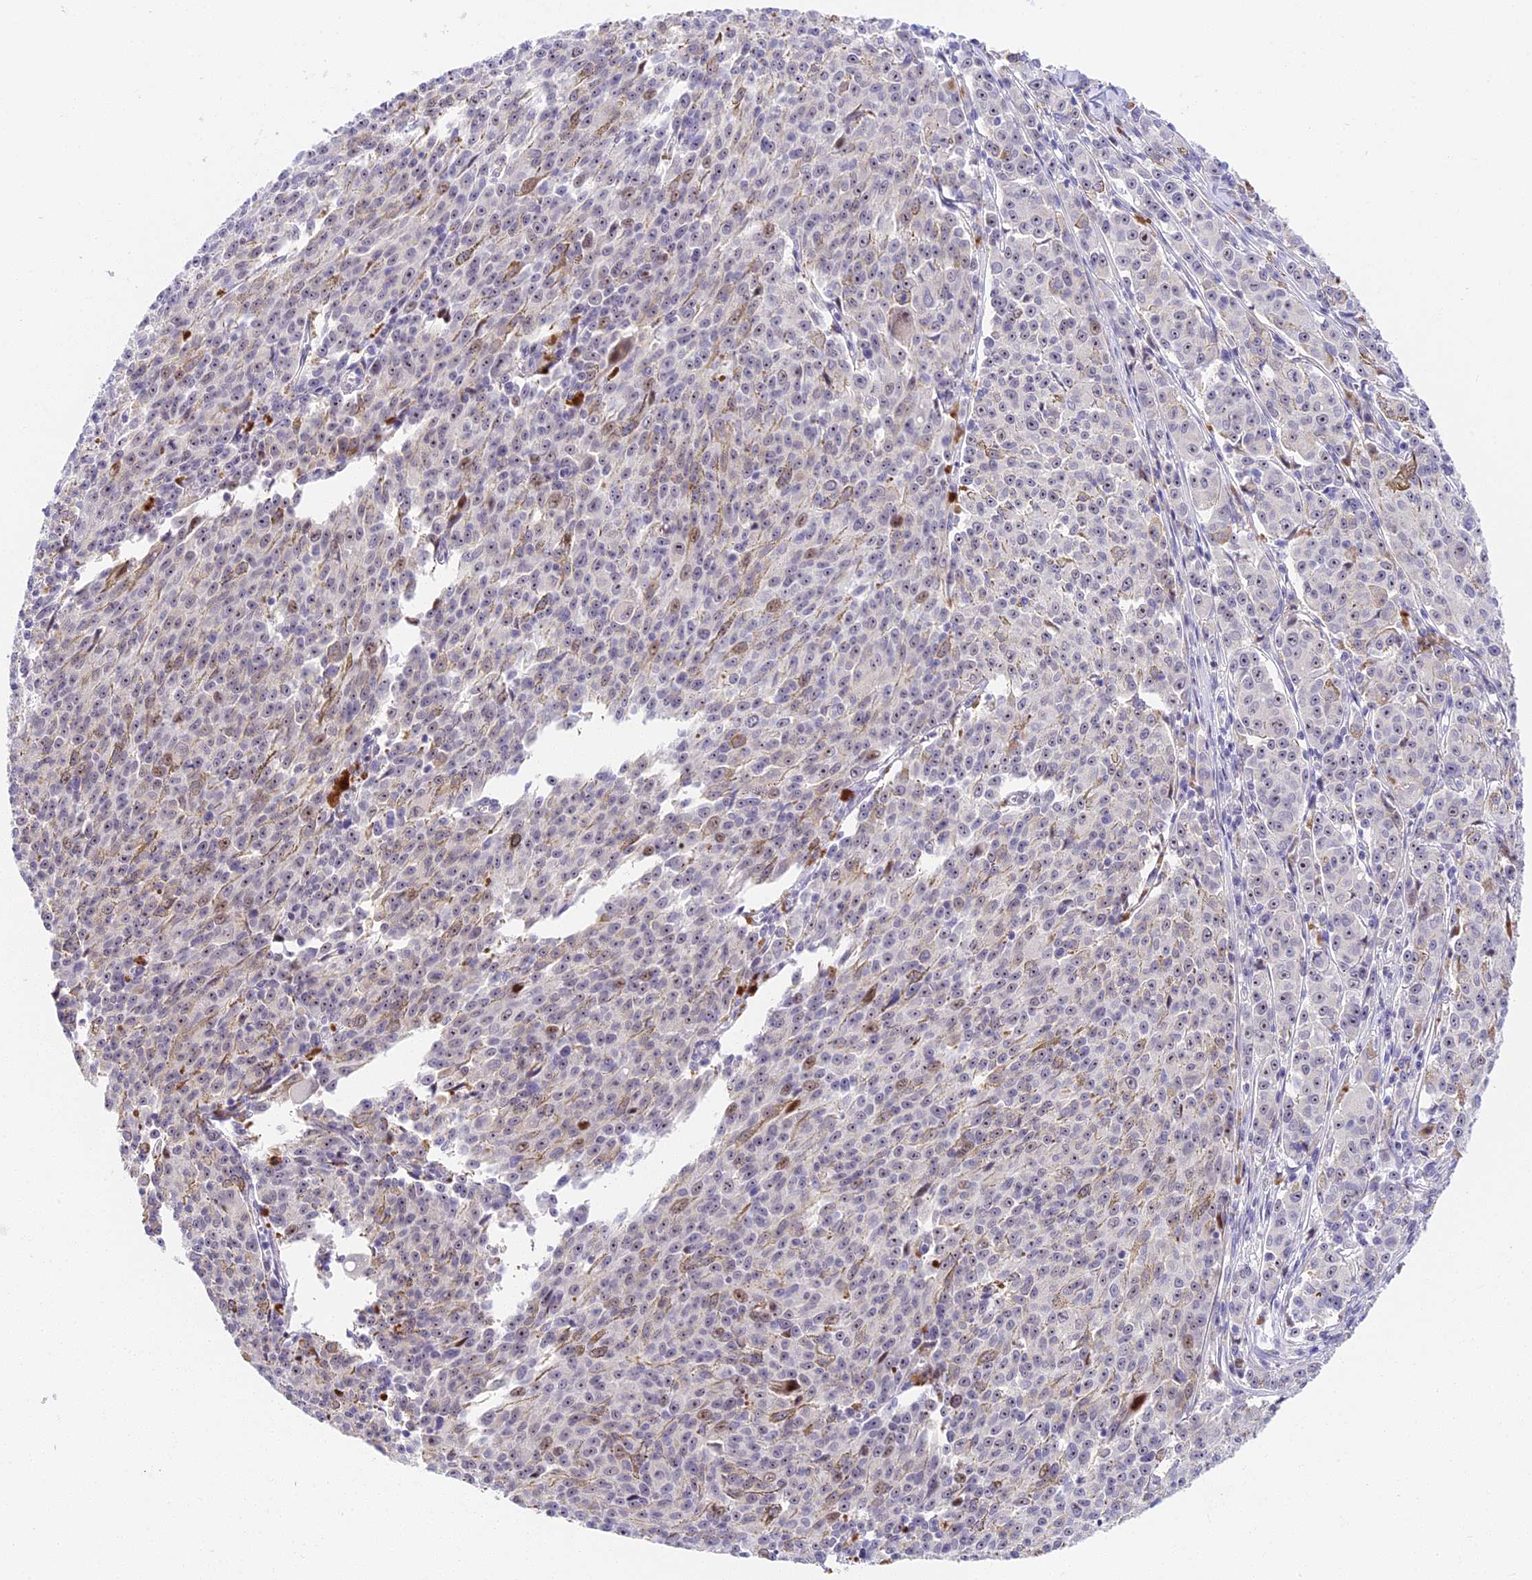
{"staining": {"intensity": "negative", "quantity": "none", "location": "none"}, "tissue": "melanoma", "cell_type": "Tumor cells", "image_type": "cancer", "snomed": [{"axis": "morphology", "description": "Malignant melanoma, NOS"}, {"axis": "topography", "description": "Skin"}], "caption": "A histopathology image of human melanoma is negative for staining in tumor cells. The staining is performed using DAB brown chromogen with nuclei counter-stained in using hematoxylin.", "gene": "MIDN", "patient": {"sex": "female", "age": 52}}